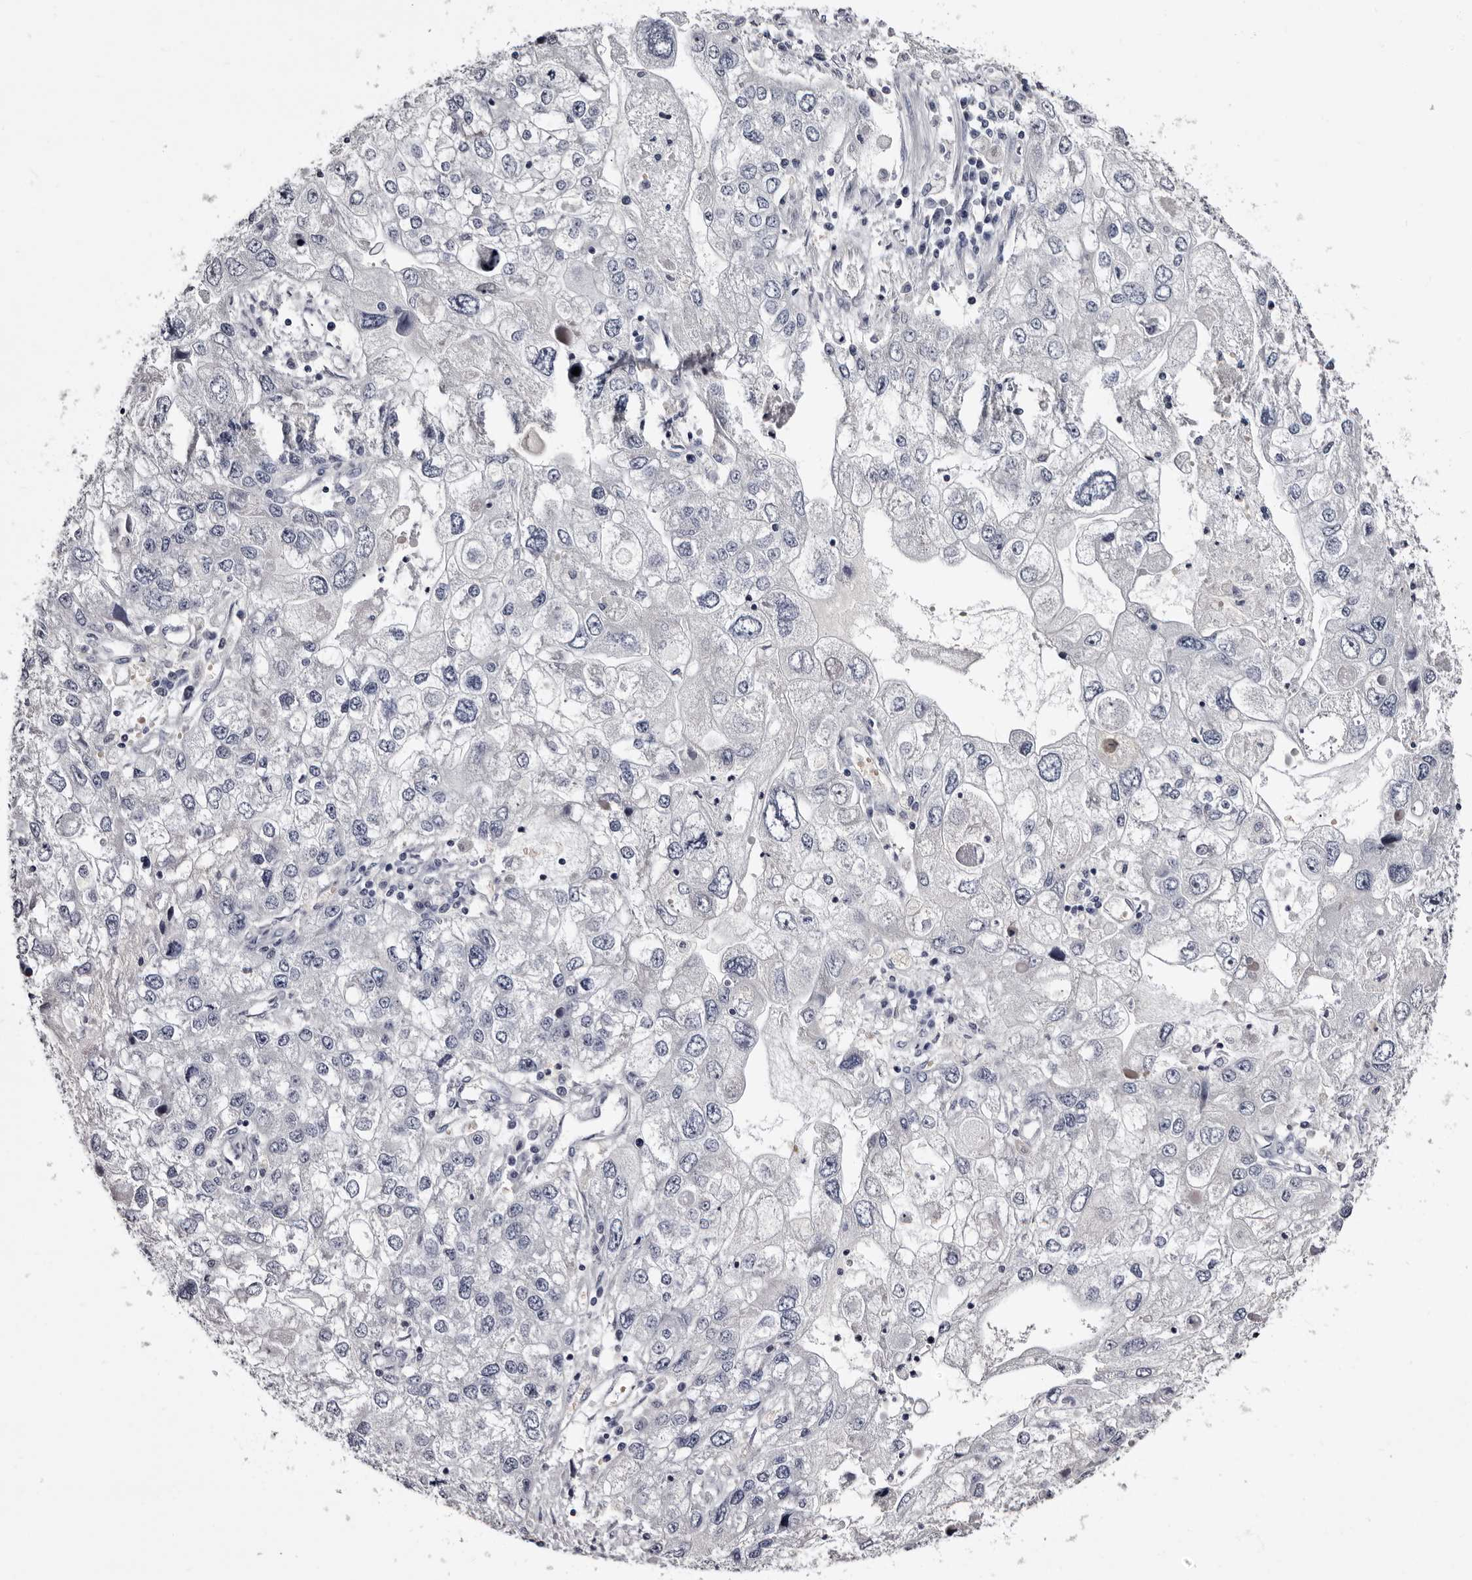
{"staining": {"intensity": "negative", "quantity": "none", "location": "none"}, "tissue": "endometrial cancer", "cell_type": "Tumor cells", "image_type": "cancer", "snomed": [{"axis": "morphology", "description": "Adenocarcinoma, NOS"}, {"axis": "topography", "description": "Endometrium"}], "caption": "Immunohistochemical staining of endometrial cancer reveals no significant staining in tumor cells.", "gene": "BPGM", "patient": {"sex": "female", "age": 49}}